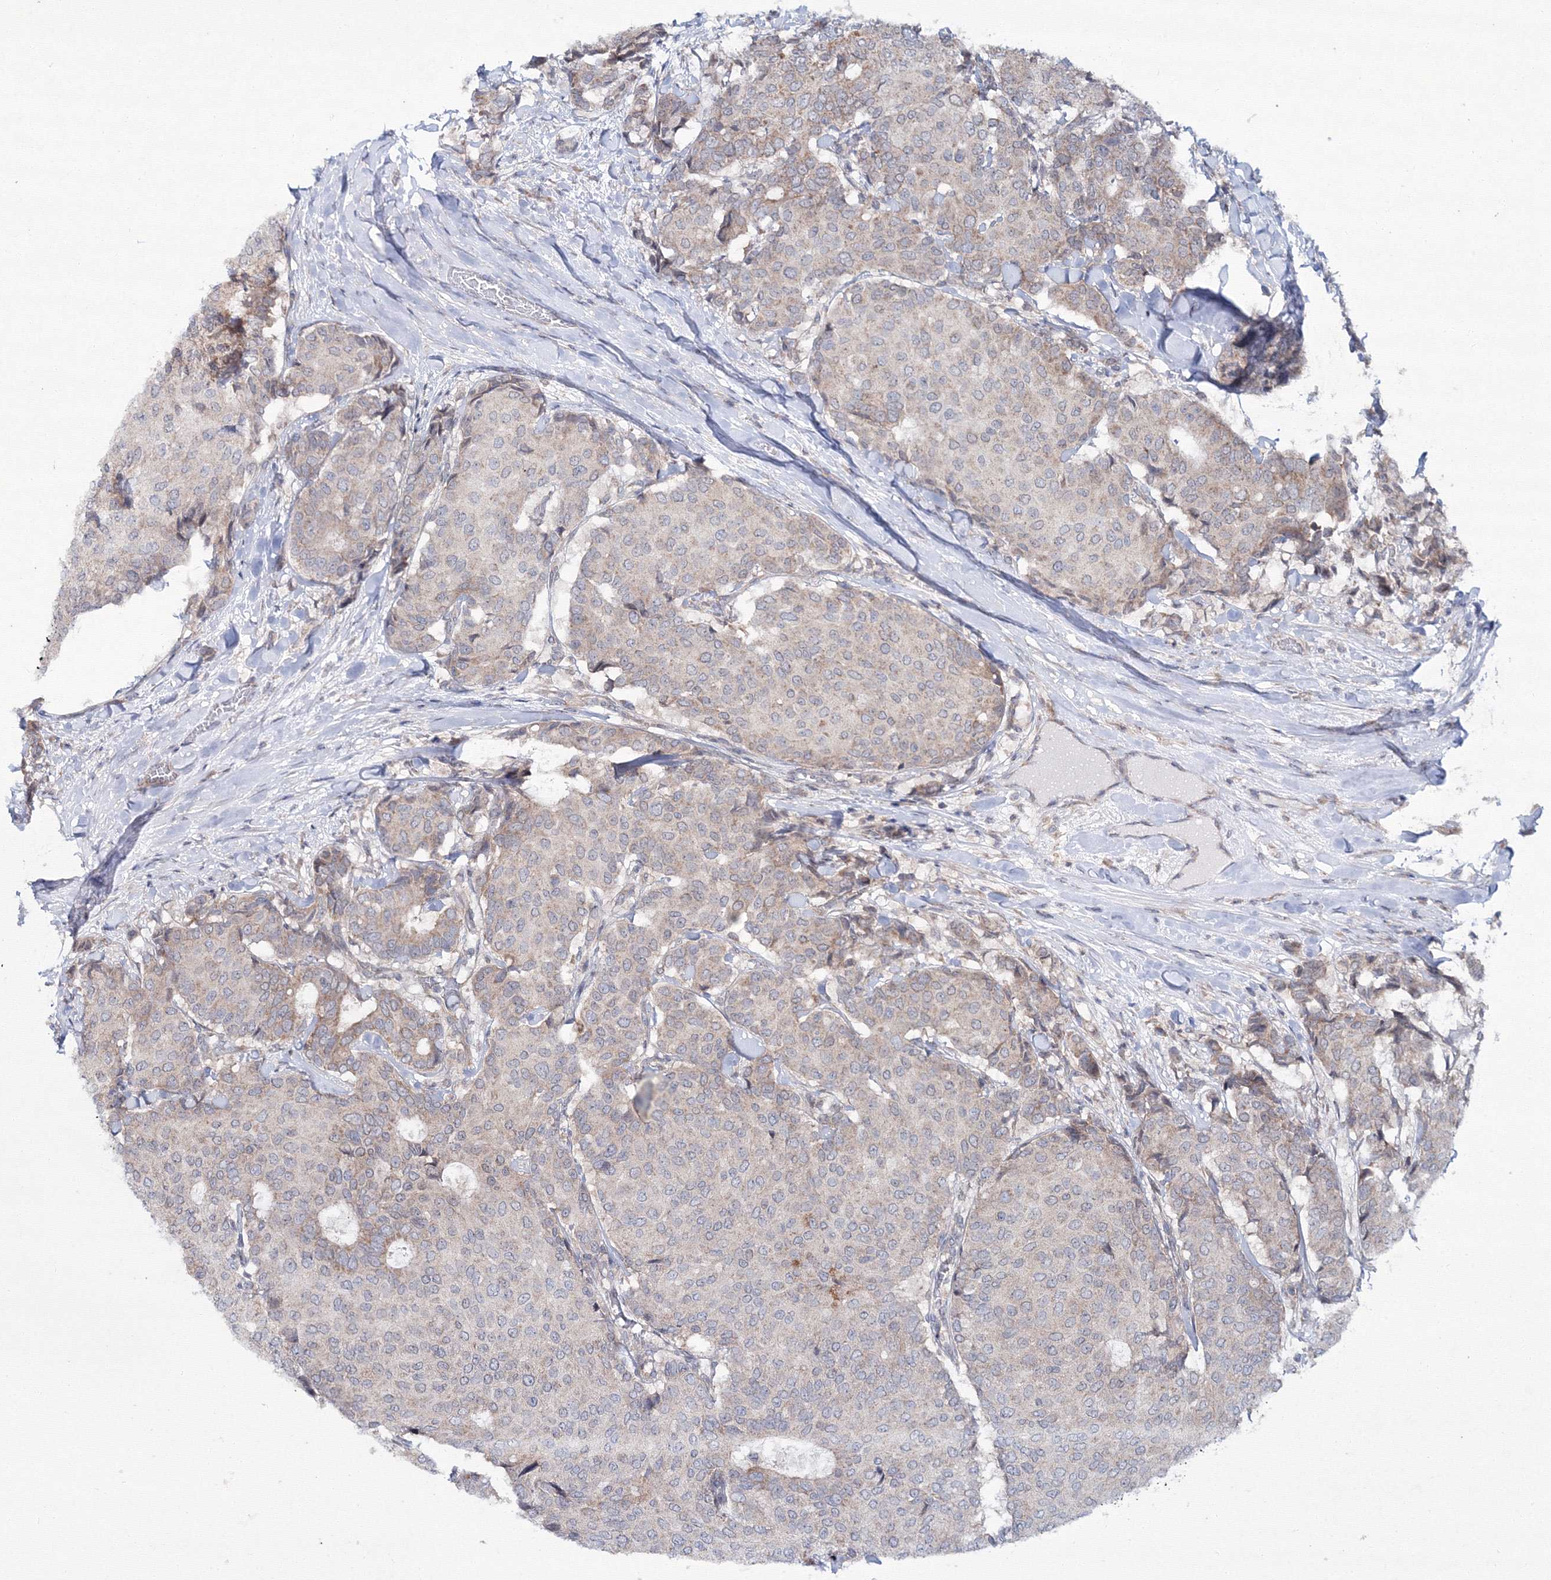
{"staining": {"intensity": "weak", "quantity": "25%-75%", "location": "cytoplasmic/membranous"}, "tissue": "breast cancer", "cell_type": "Tumor cells", "image_type": "cancer", "snomed": [{"axis": "morphology", "description": "Duct carcinoma"}, {"axis": "topography", "description": "Breast"}], "caption": "There is low levels of weak cytoplasmic/membranous expression in tumor cells of infiltrating ductal carcinoma (breast), as demonstrated by immunohistochemical staining (brown color).", "gene": "MKRN2", "patient": {"sex": "female", "age": 75}}